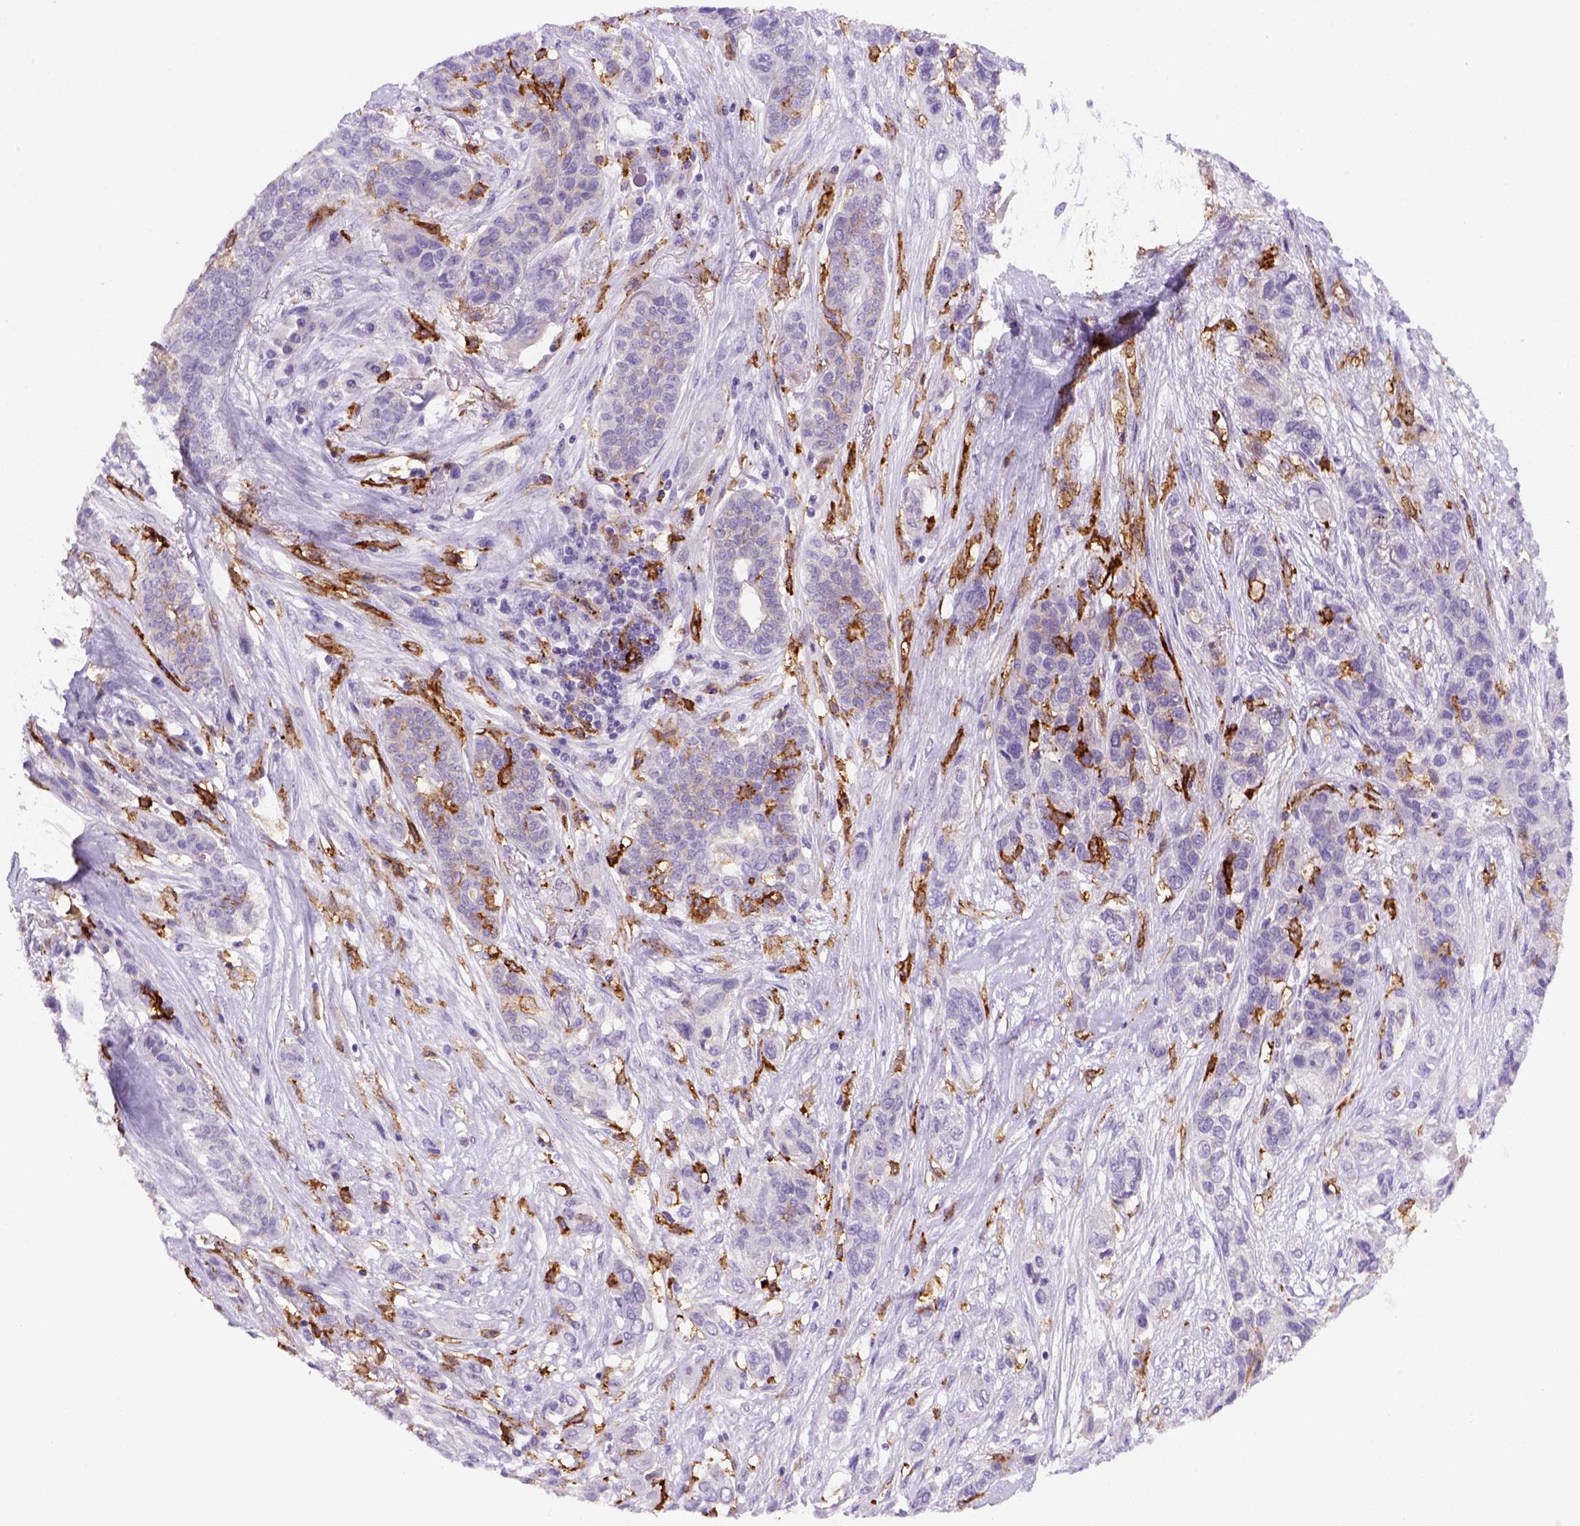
{"staining": {"intensity": "negative", "quantity": "none", "location": "none"}, "tissue": "lung cancer", "cell_type": "Tumor cells", "image_type": "cancer", "snomed": [{"axis": "morphology", "description": "Squamous cell carcinoma, NOS"}, {"axis": "topography", "description": "Lung"}], "caption": "This is an immunohistochemistry micrograph of human lung cancer (squamous cell carcinoma). There is no staining in tumor cells.", "gene": "CD14", "patient": {"sex": "female", "age": 70}}